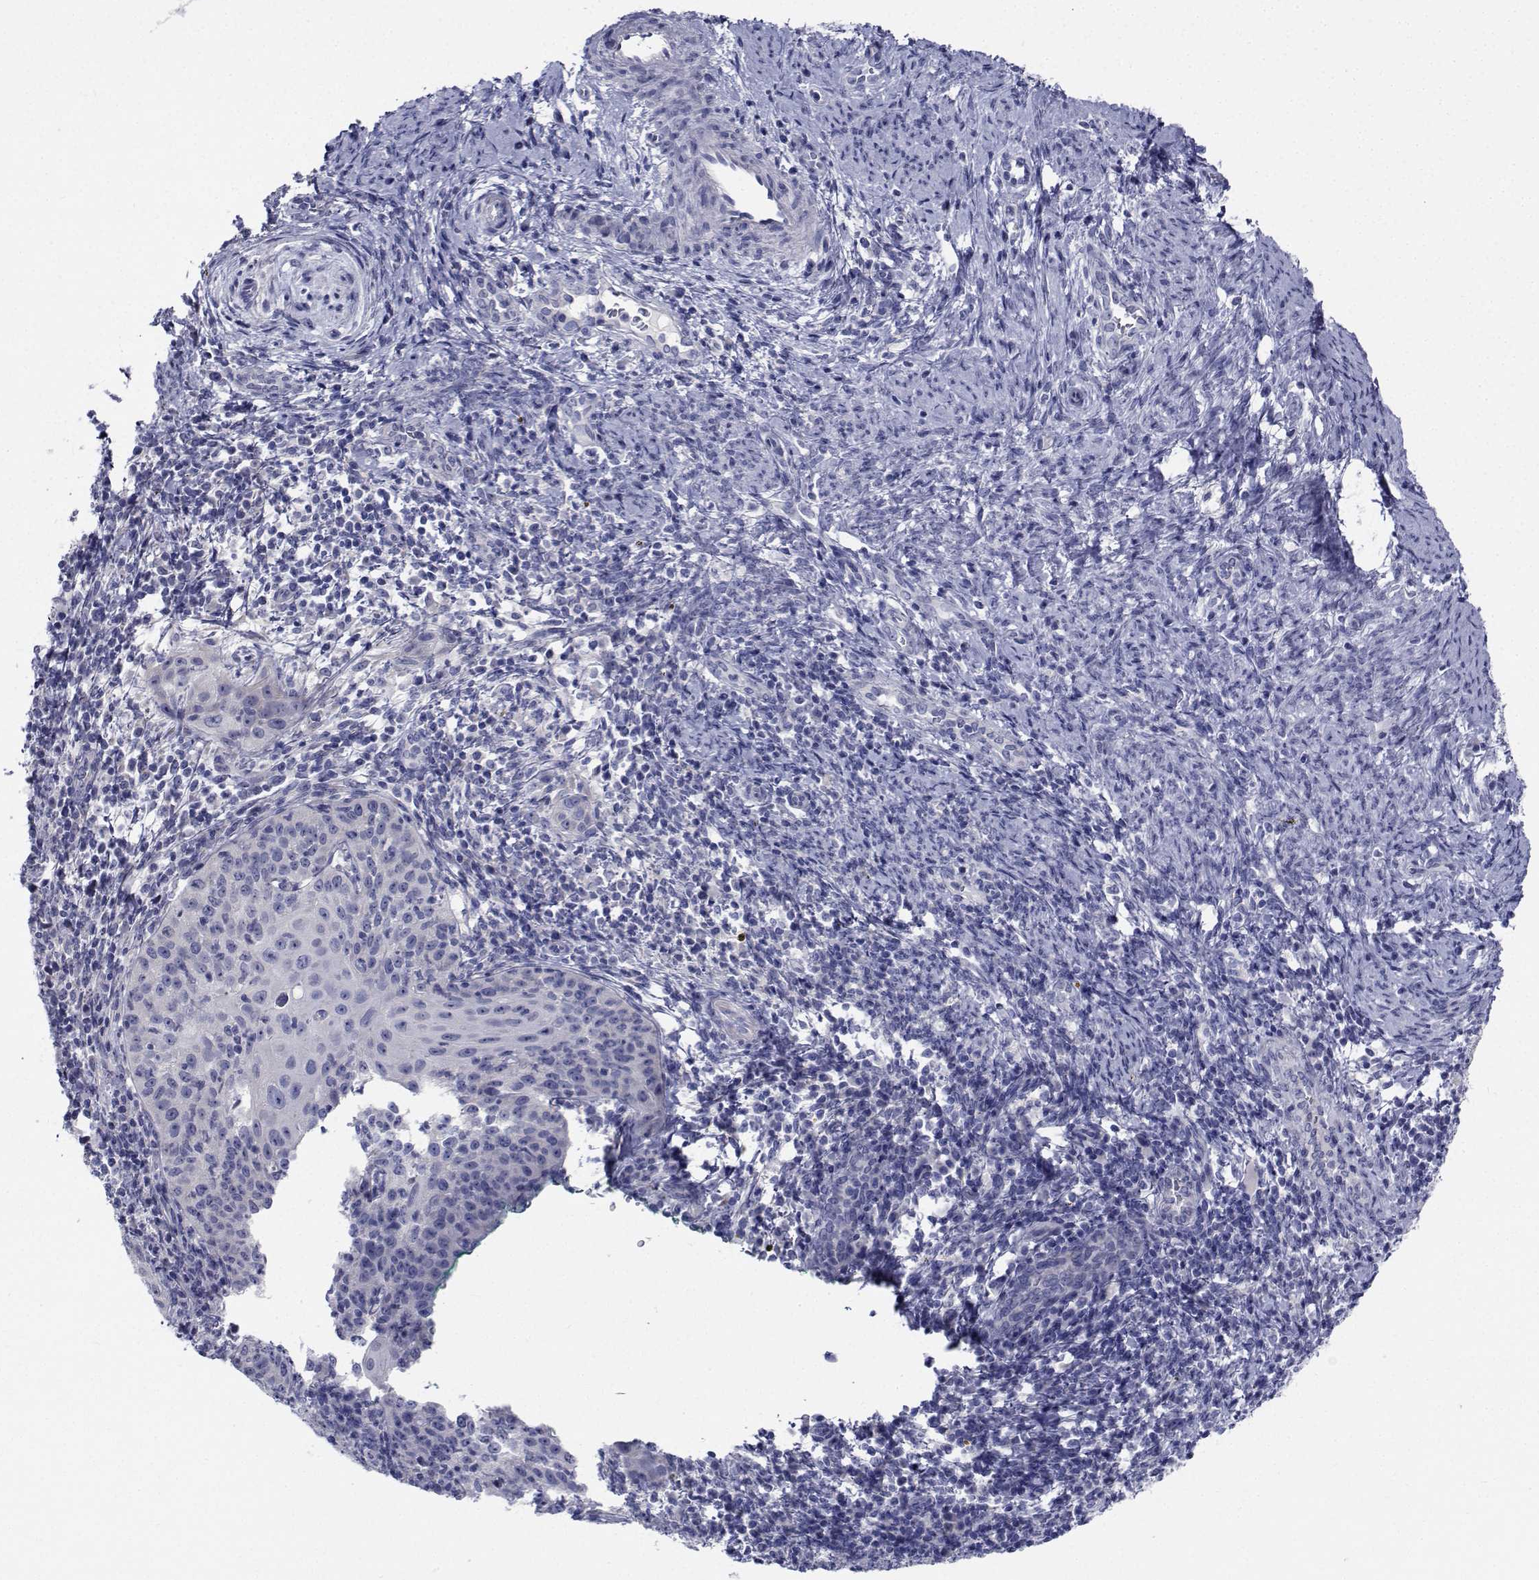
{"staining": {"intensity": "negative", "quantity": "none", "location": "none"}, "tissue": "cervical cancer", "cell_type": "Tumor cells", "image_type": "cancer", "snomed": [{"axis": "morphology", "description": "Squamous cell carcinoma, NOS"}, {"axis": "topography", "description": "Cervix"}], "caption": "Tumor cells are negative for brown protein staining in cervical squamous cell carcinoma.", "gene": "CDHR3", "patient": {"sex": "female", "age": 30}}